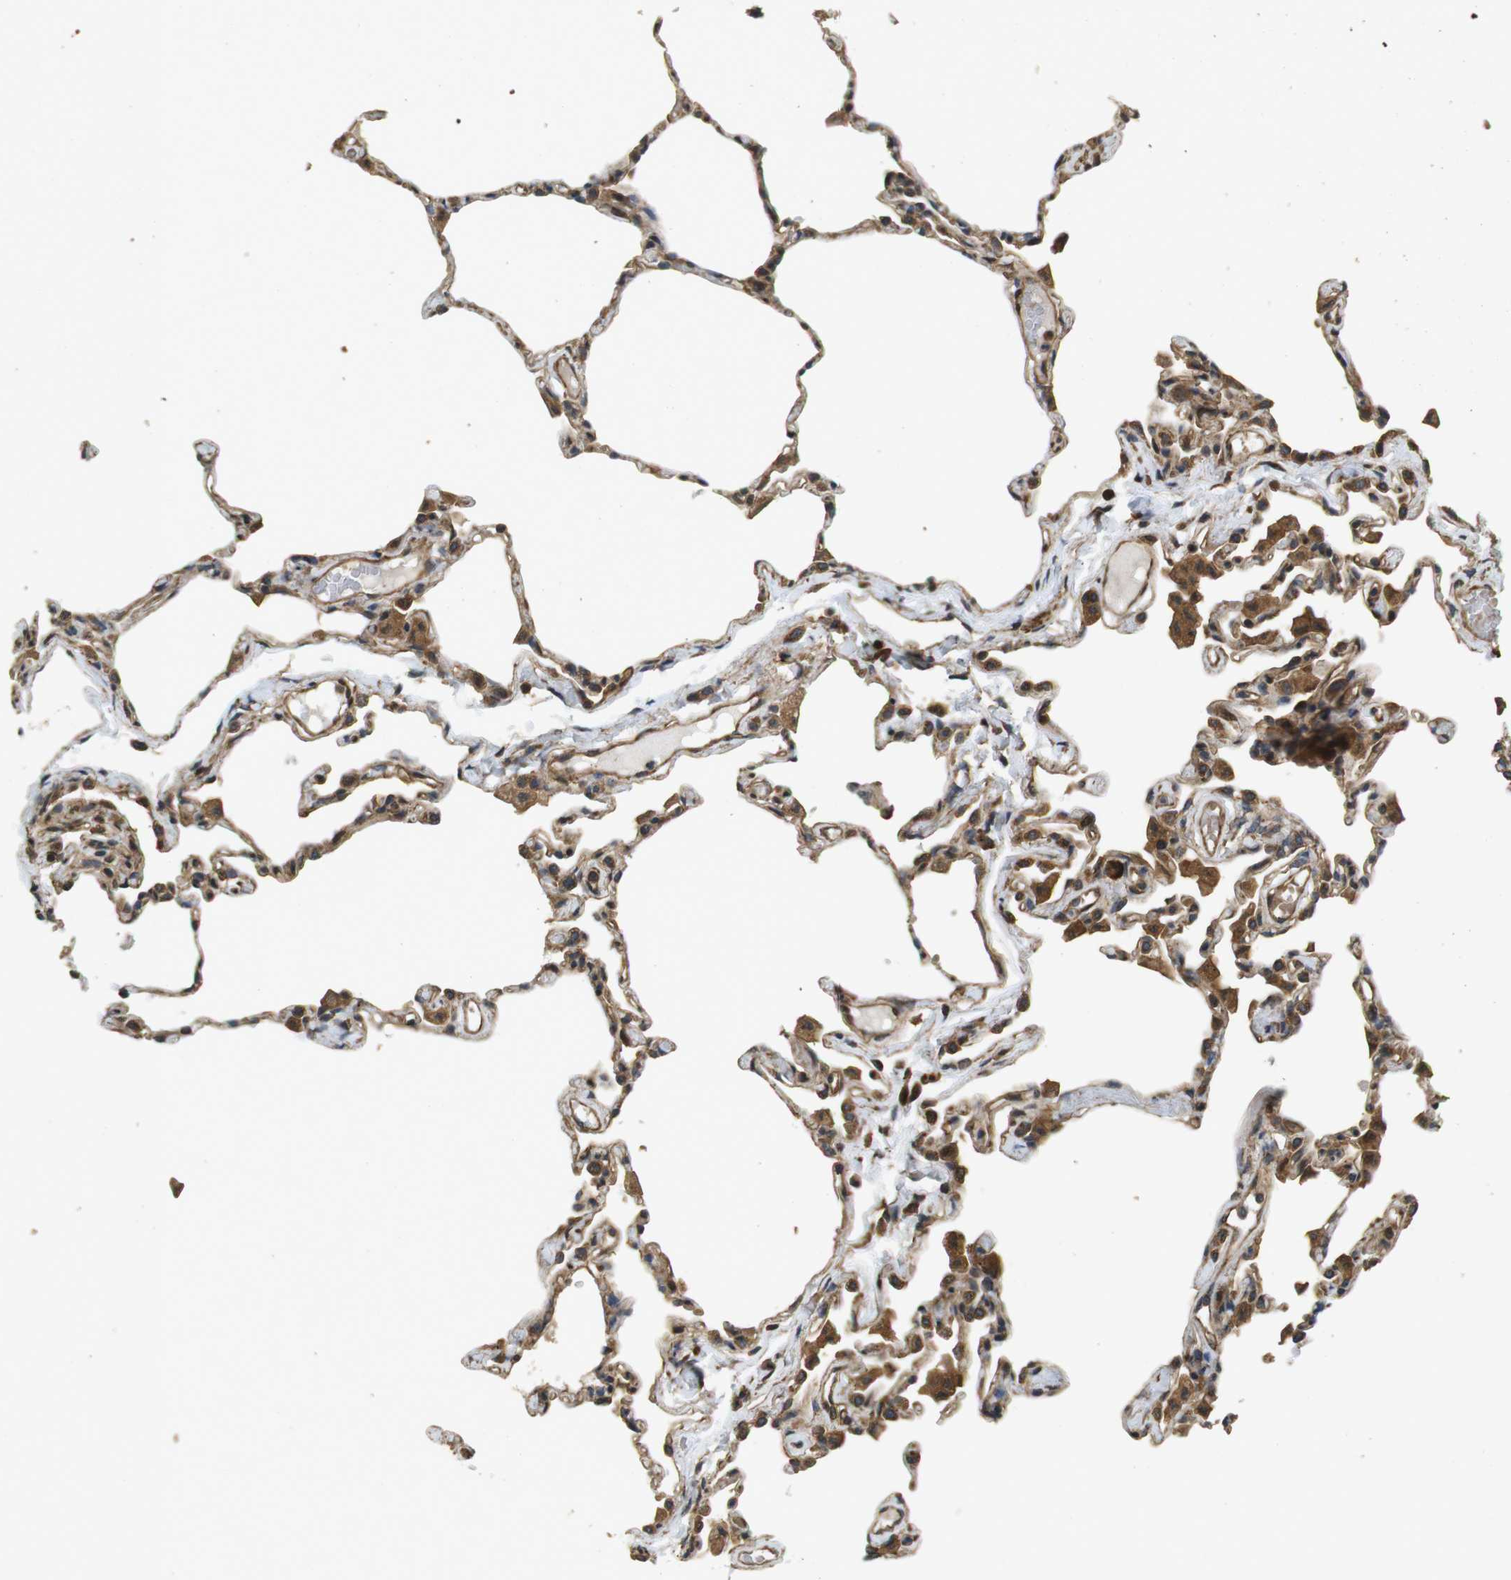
{"staining": {"intensity": "strong", "quantity": ">75%", "location": "cytoplasmic/membranous"}, "tissue": "lung", "cell_type": "Alveolar cells", "image_type": "normal", "snomed": [{"axis": "morphology", "description": "Normal tissue, NOS"}, {"axis": "topography", "description": "Lung"}], "caption": "Immunohistochemistry (IHC) of normal human lung shows high levels of strong cytoplasmic/membranous expression in about >75% of alveolar cells.", "gene": "BNIP3", "patient": {"sex": "female", "age": 49}}